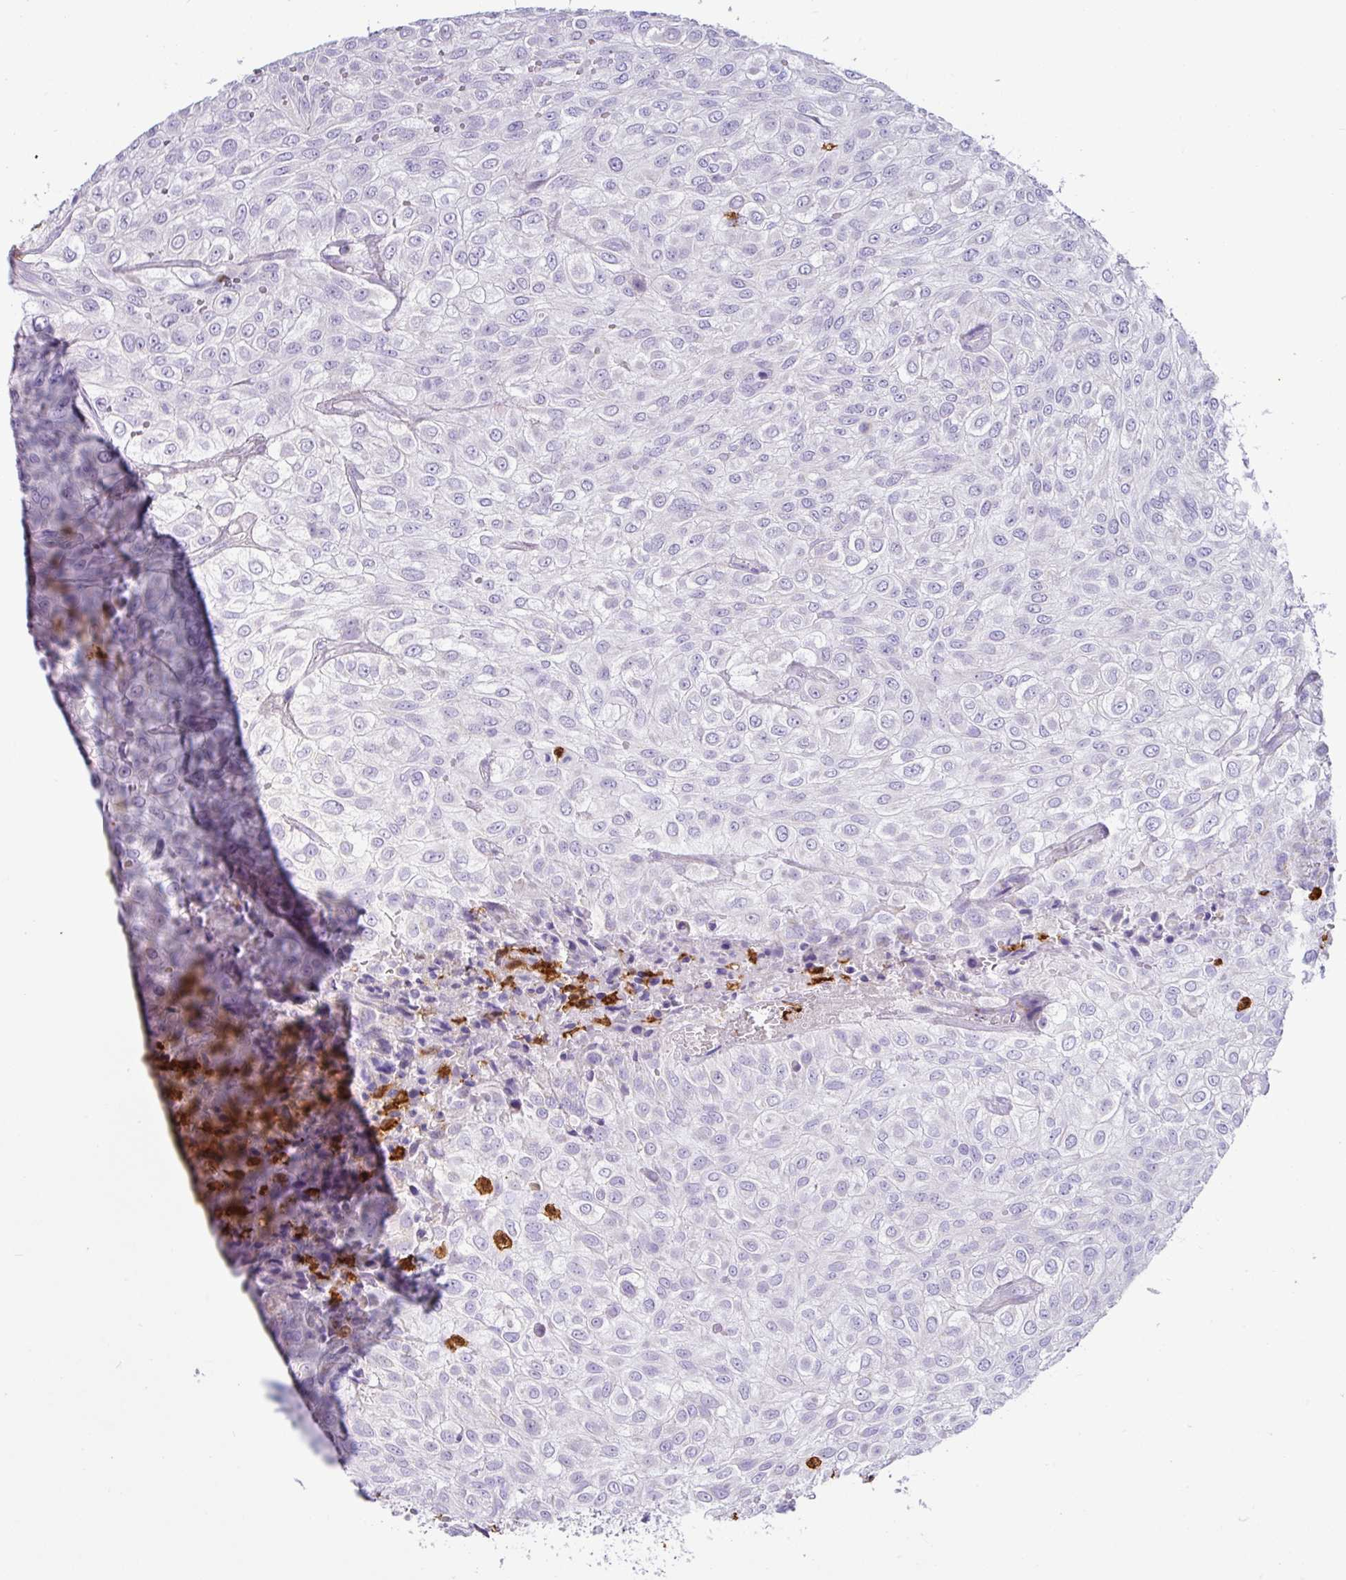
{"staining": {"intensity": "negative", "quantity": "none", "location": "none"}, "tissue": "urothelial cancer", "cell_type": "Tumor cells", "image_type": "cancer", "snomed": [{"axis": "morphology", "description": "Urothelial carcinoma, High grade"}, {"axis": "topography", "description": "Urinary bladder"}], "caption": "A high-resolution photomicrograph shows IHC staining of high-grade urothelial carcinoma, which exhibits no significant staining in tumor cells.", "gene": "SH2D3C", "patient": {"sex": "male", "age": 56}}